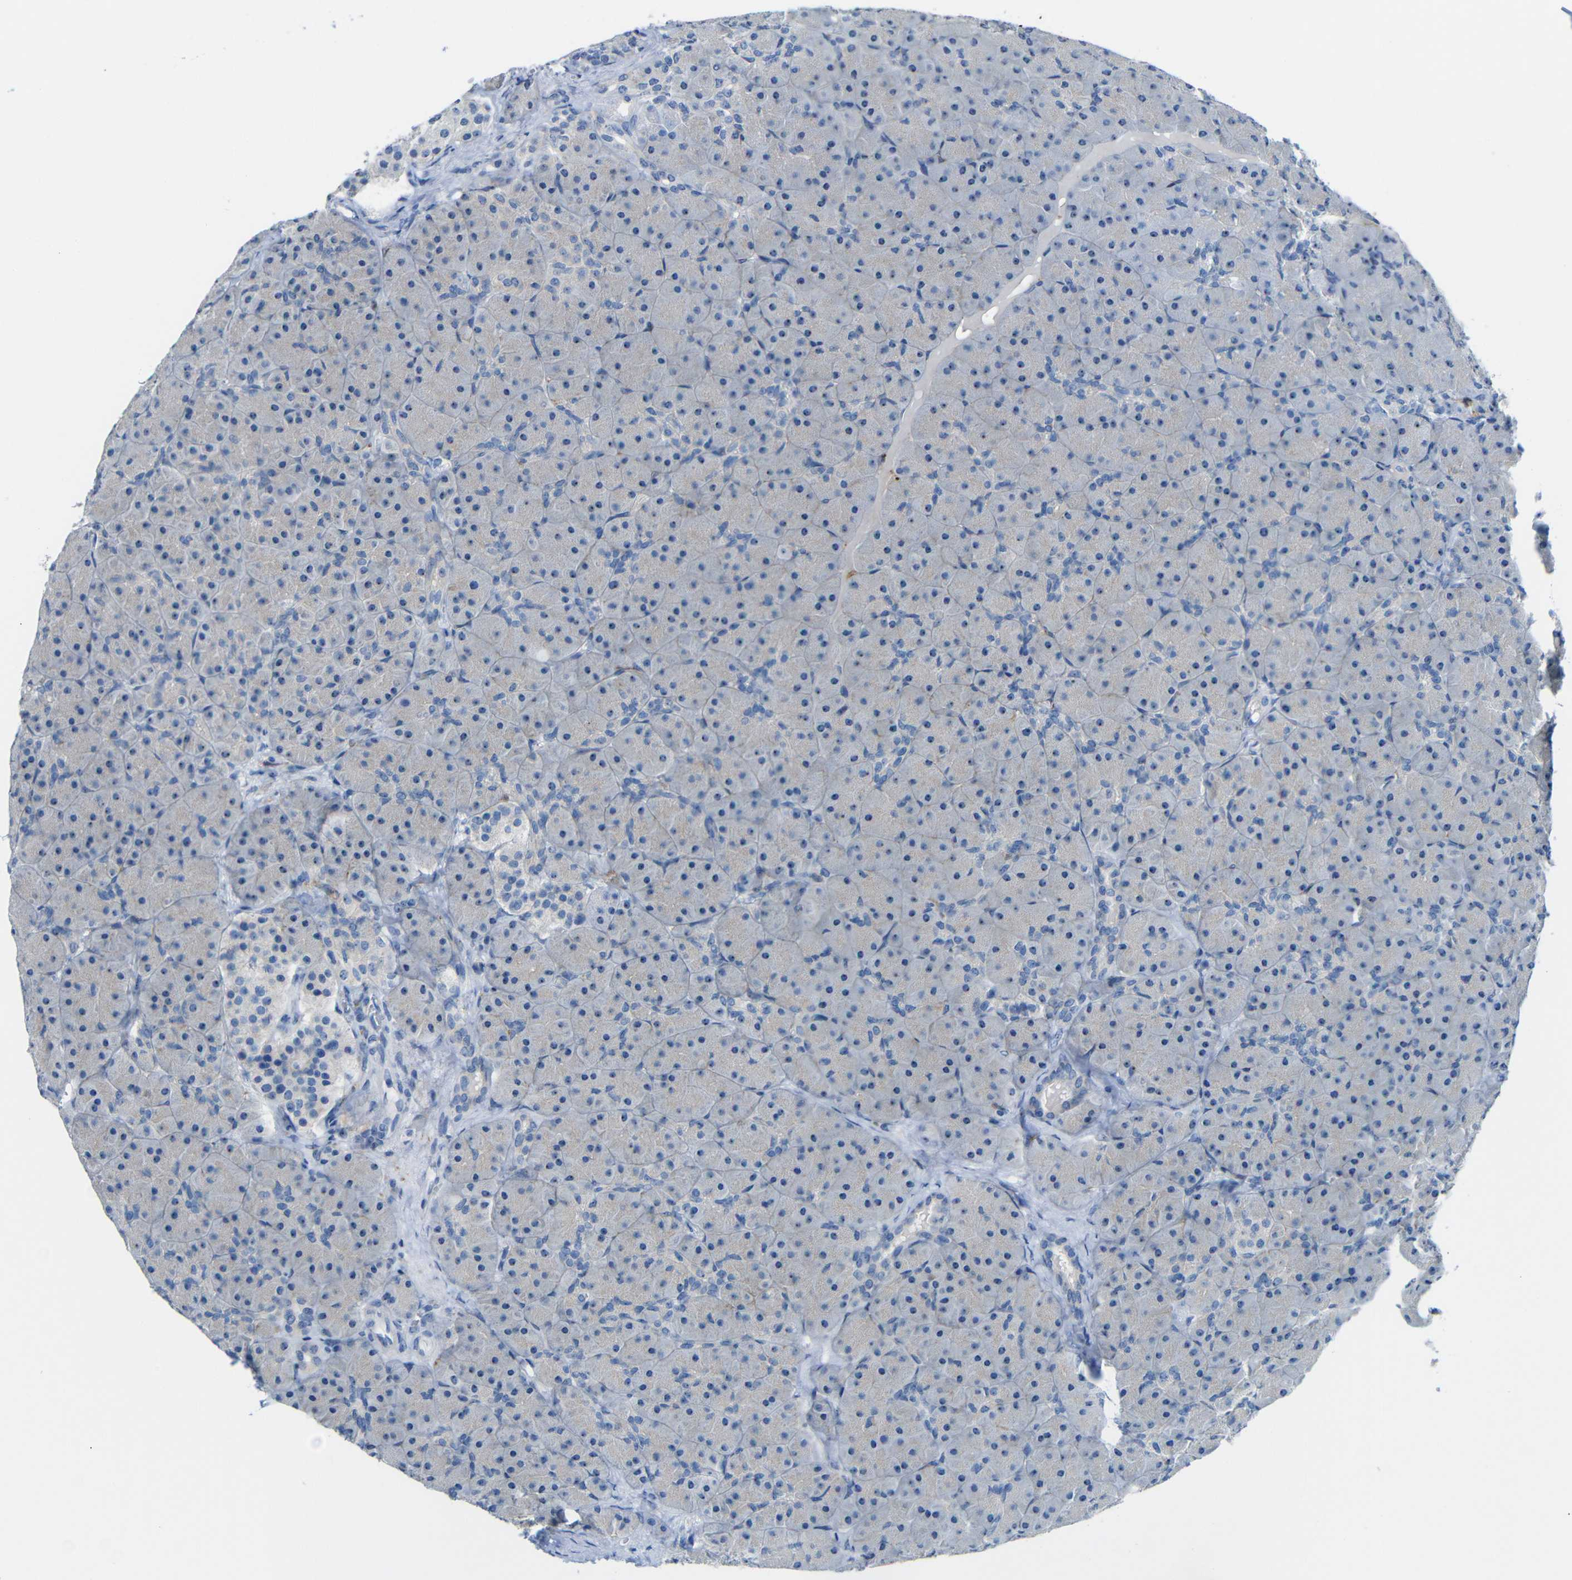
{"staining": {"intensity": "moderate", "quantity": "<25%", "location": "nuclear"}, "tissue": "pancreas", "cell_type": "Exocrine glandular cells", "image_type": "normal", "snomed": [{"axis": "morphology", "description": "Normal tissue, NOS"}, {"axis": "topography", "description": "Pancreas"}], "caption": "A low amount of moderate nuclear positivity is identified in approximately <25% of exocrine glandular cells in unremarkable pancreas. The protein of interest is shown in brown color, while the nuclei are stained blue.", "gene": "C1orf210", "patient": {"sex": "male", "age": 66}}